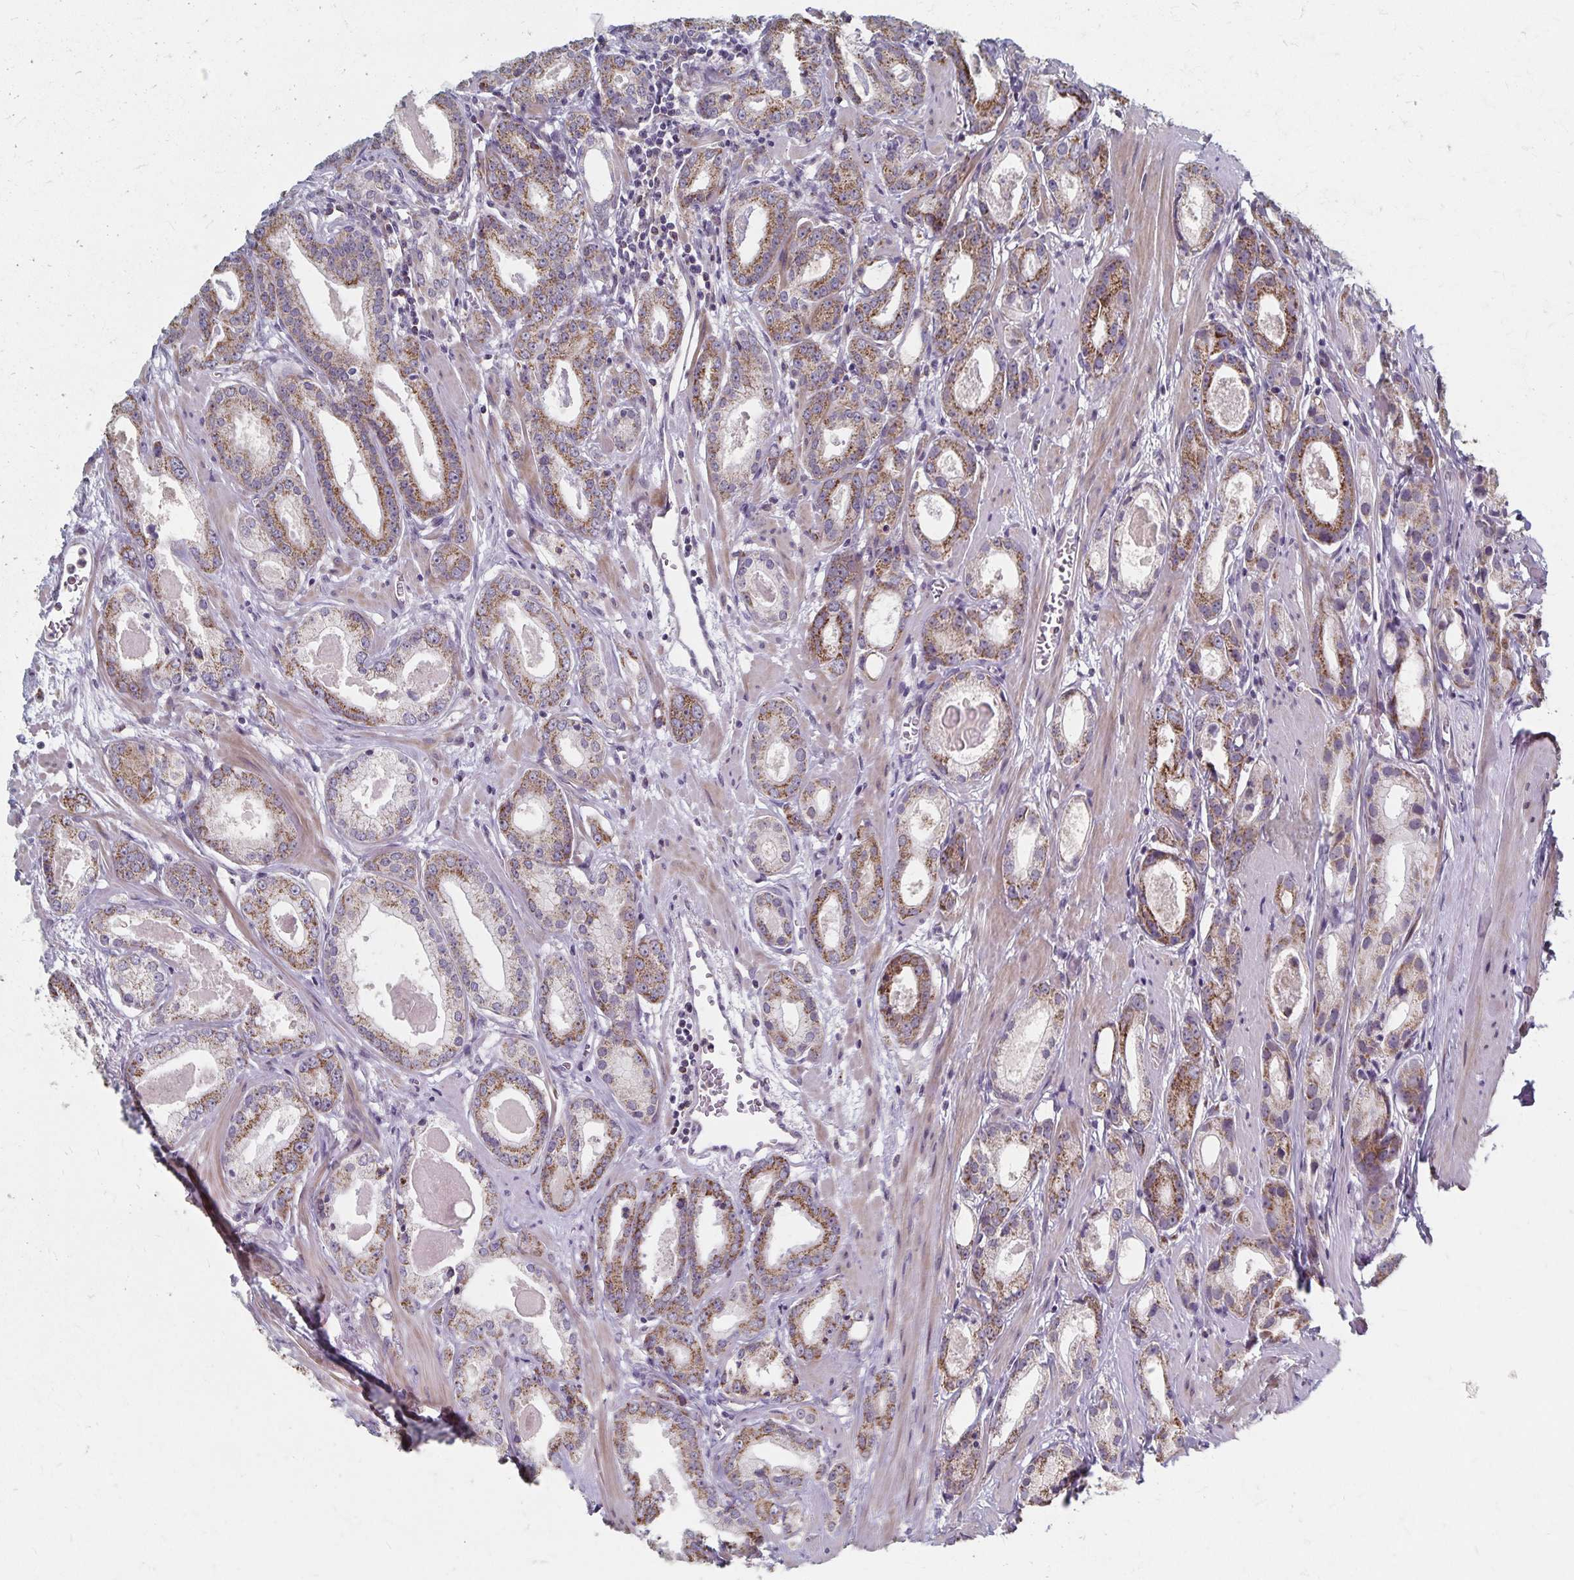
{"staining": {"intensity": "moderate", "quantity": ">75%", "location": "cytoplasmic/membranous"}, "tissue": "prostate cancer", "cell_type": "Tumor cells", "image_type": "cancer", "snomed": [{"axis": "morphology", "description": "Adenocarcinoma, NOS"}, {"axis": "morphology", "description": "Adenocarcinoma, Low grade"}, {"axis": "topography", "description": "Prostate"}], "caption": "An image of adenocarcinoma (low-grade) (prostate) stained for a protein demonstrates moderate cytoplasmic/membranous brown staining in tumor cells.", "gene": "DYRK4", "patient": {"sex": "male", "age": 64}}